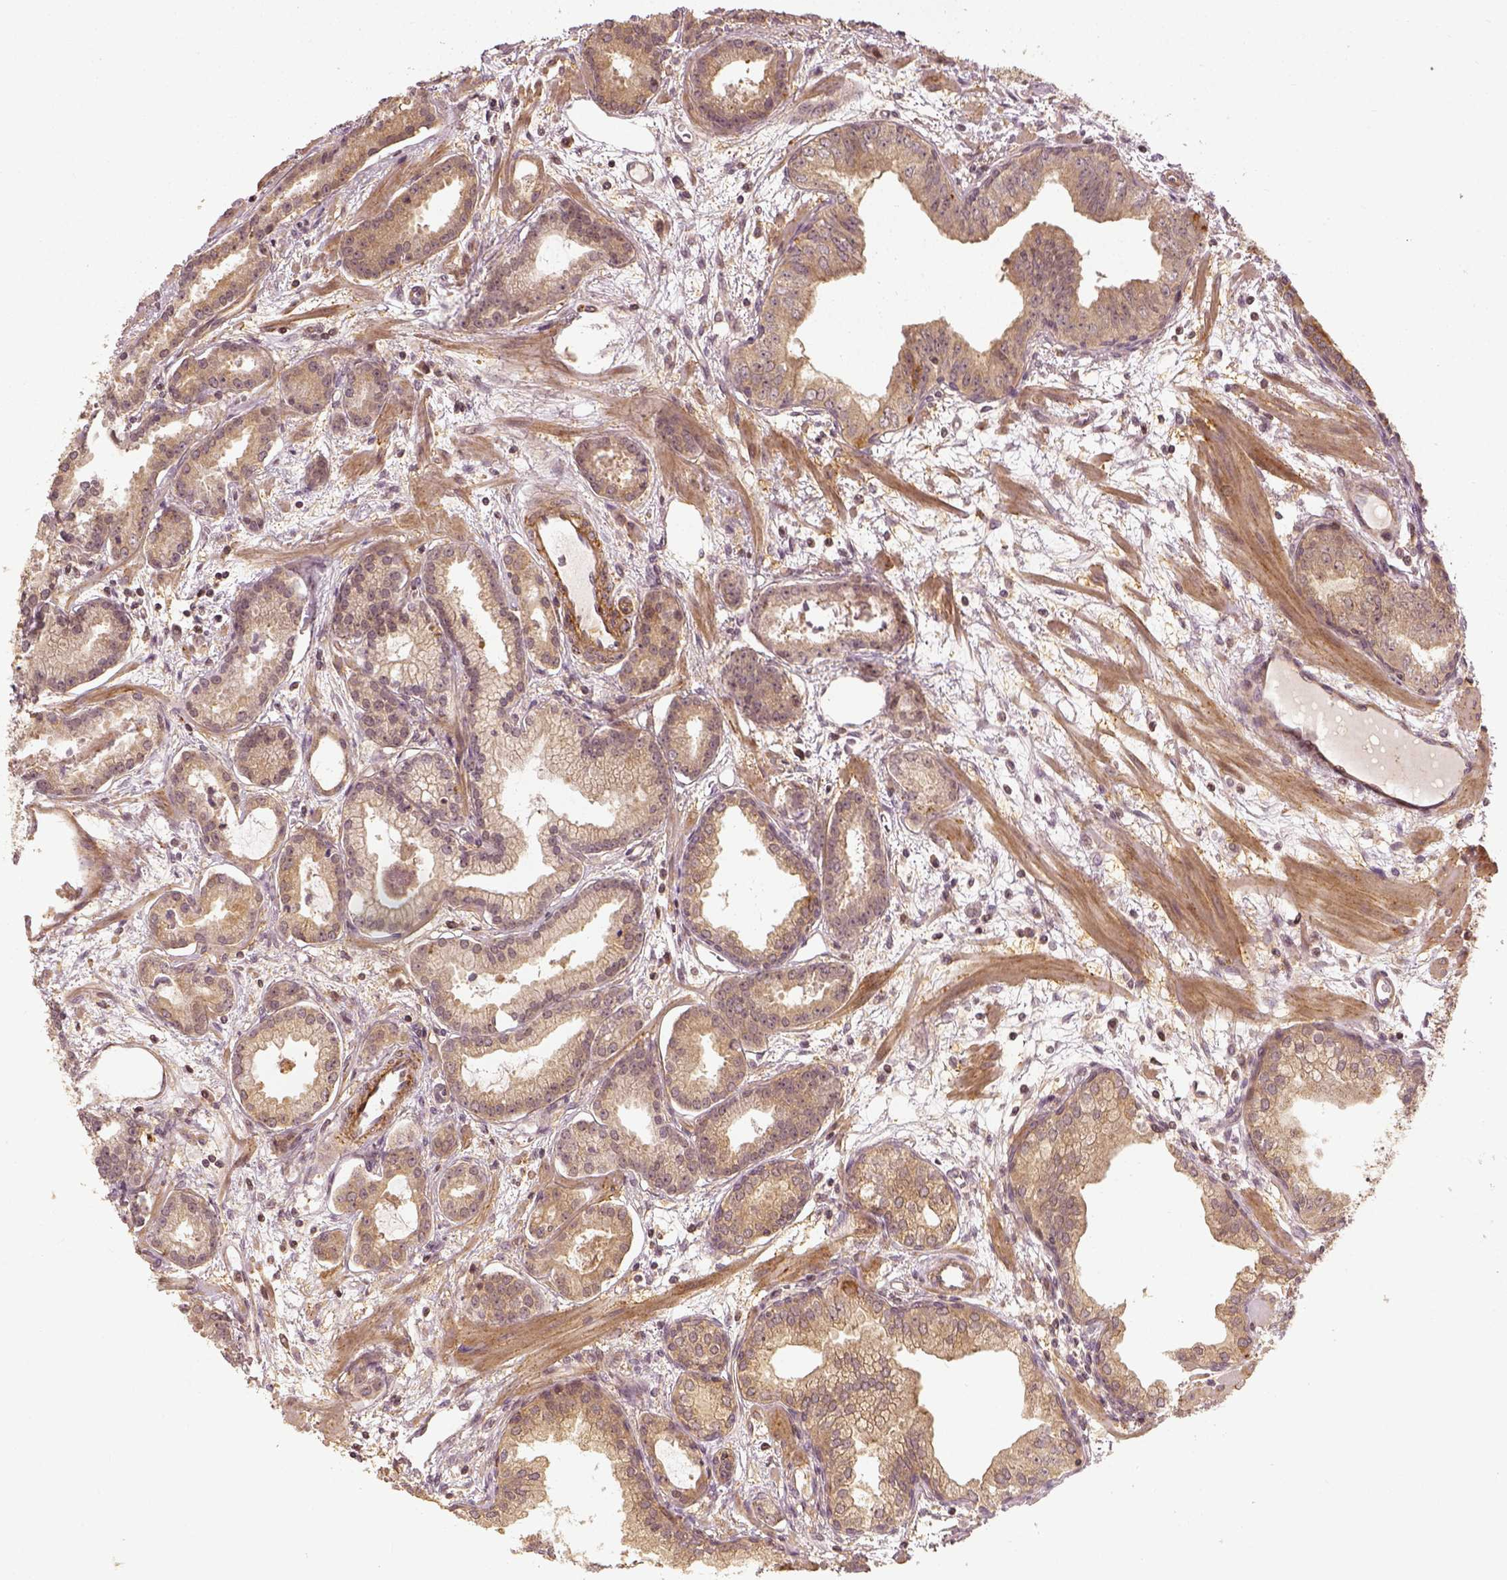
{"staining": {"intensity": "weak", "quantity": ">75%", "location": "cytoplasmic/membranous"}, "tissue": "prostate cancer", "cell_type": "Tumor cells", "image_type": "cancer", "snomed": [{"axis": "morphology", "description": "Adenocarcinoma, Low grade"}, {"axis": "topography", "description": "Prostate"}], "caption": "Adenocarcinoma (low-grade) (prostate) stained for a protein (brown) reveals weak cytoplasmic/membranous positive staining in approximately >75% of tumor cells.", "gene": "VEGFA", "patient": {"sex": "male", "age": 68}}